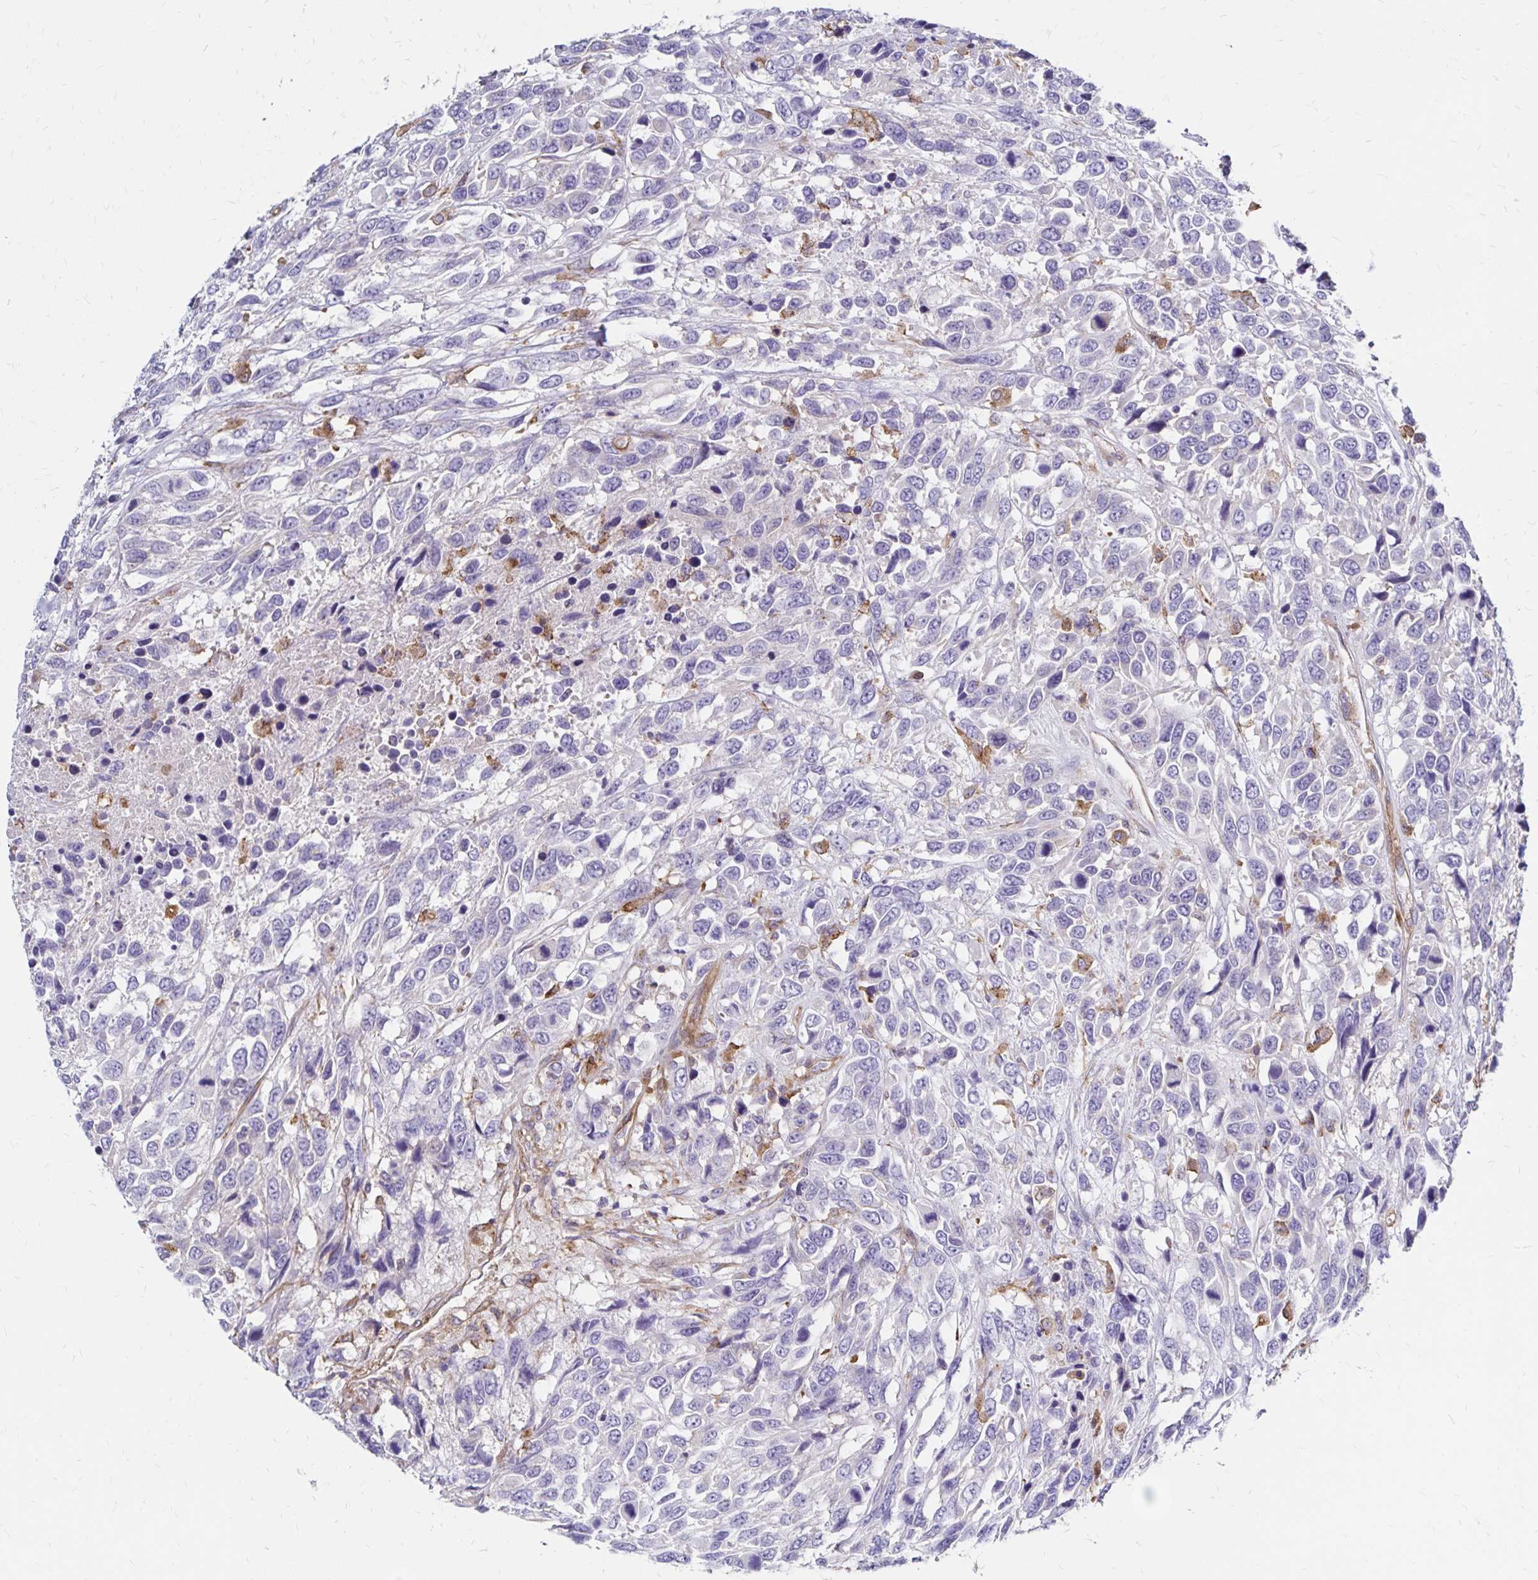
{"staining": {"intensity": "negative", "quantity": "none", "location": "none"}, "tissue": "urothelial cancer", "cell_type": "Tumor cells", "image_type": "cancer", "snomed": [{"axis": "morphology", "description": "Urothelial carcinoma, High grade"}, {"axis": "topography", "description": "Urinary bladder"}], "caption": "Urothelial cancer stained for a protein using IHC reveals no staining tumor cells.", "gene": "TNS3", "patient": {"sex": "female", "age": 70}}